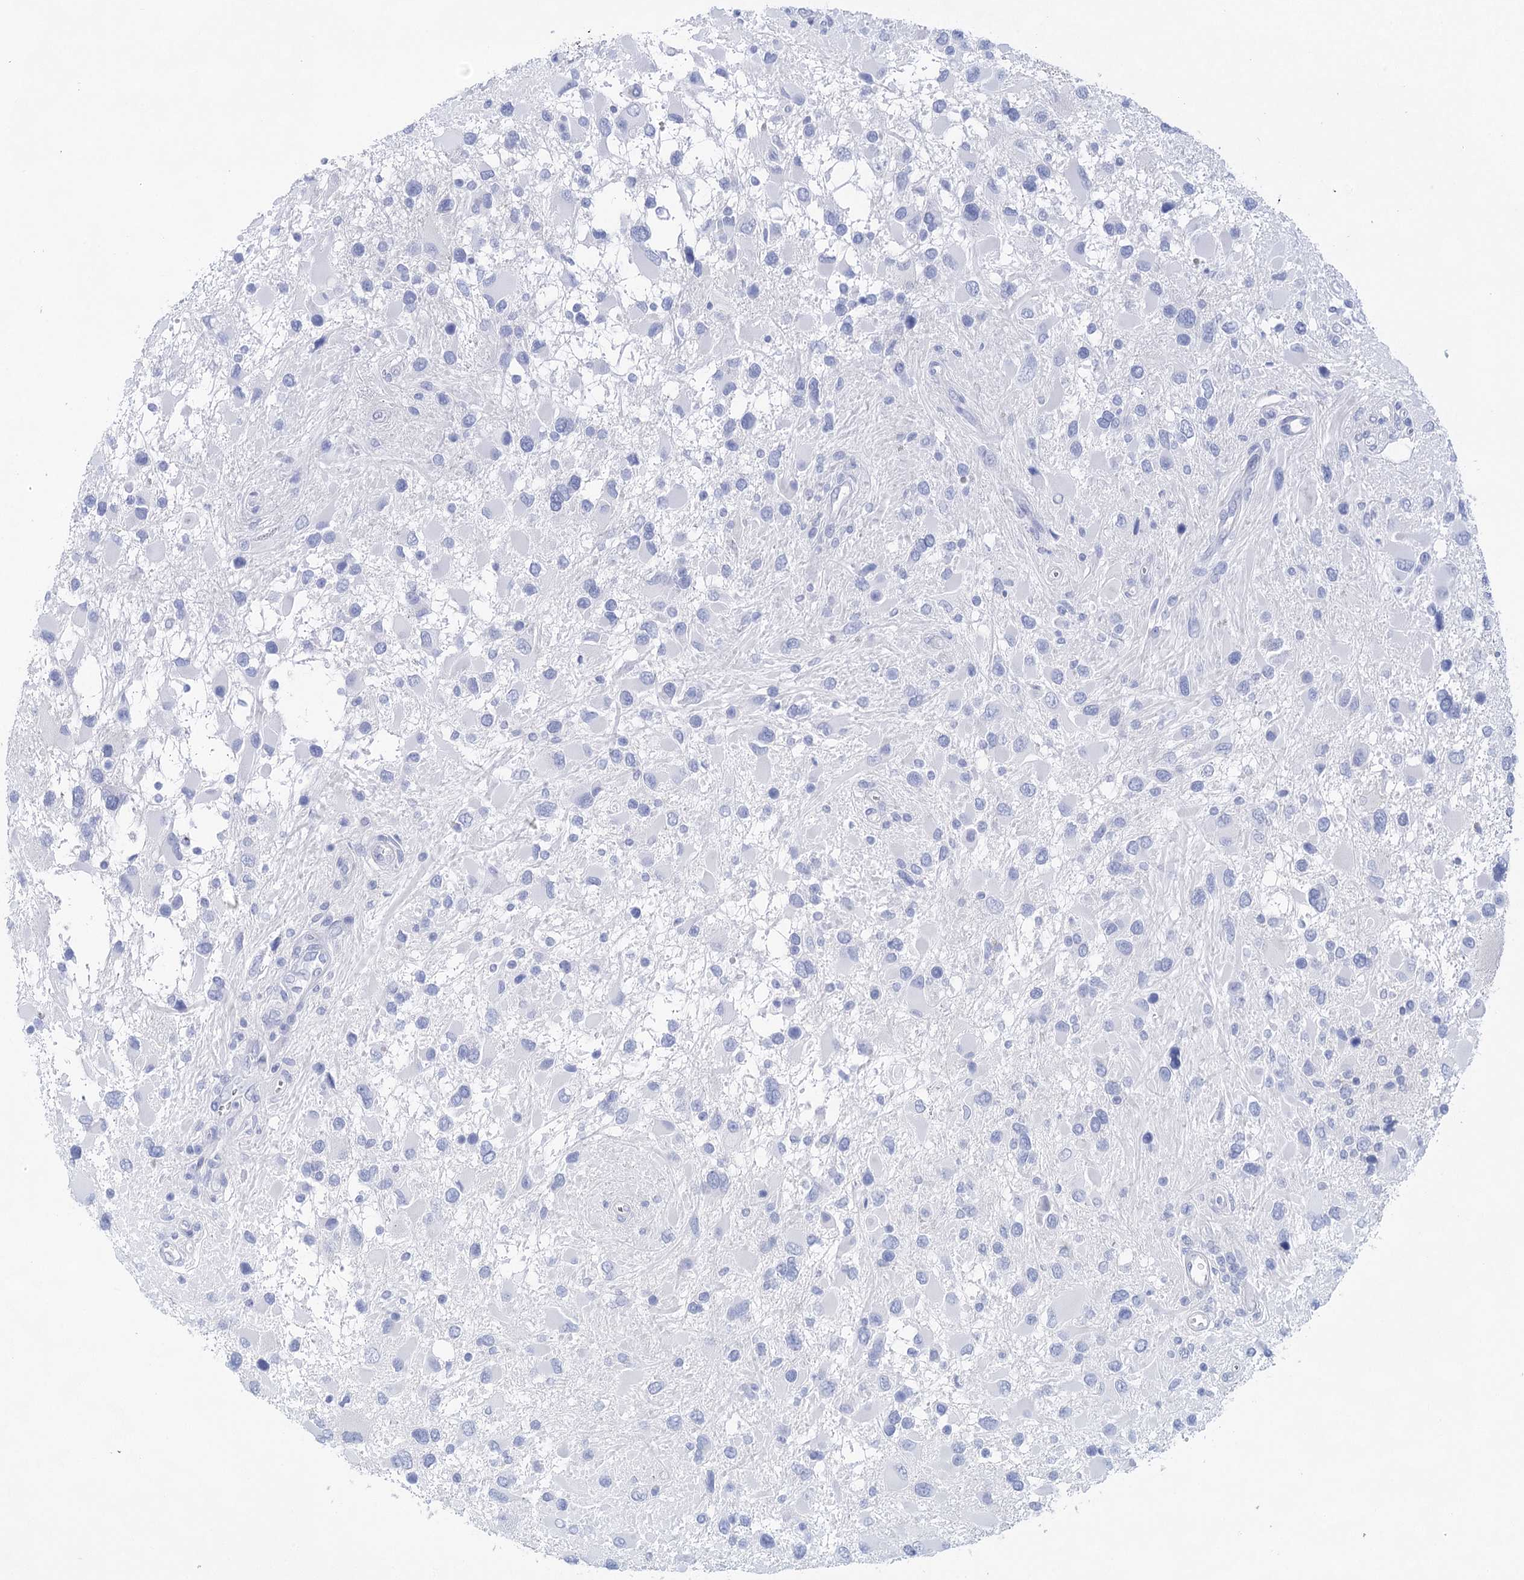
{"staining": {"intensity": "negative", "quantity": "none", "location": "none"}, "tissue": "glioma", "cell_type": "Tumor cells", "image_type": "cancer", "snomed": [{"axis": "morphology", "description": "Glioma, malignant, High grade"}, {"axis": "topography", "description": "Brain"}], "caption": "The IHC image has no significant staining in tumor cells of high-grade glioma (malignant) tissue.", "gene": "LALBA", "patient": {"sex": "male", "age": 53}}